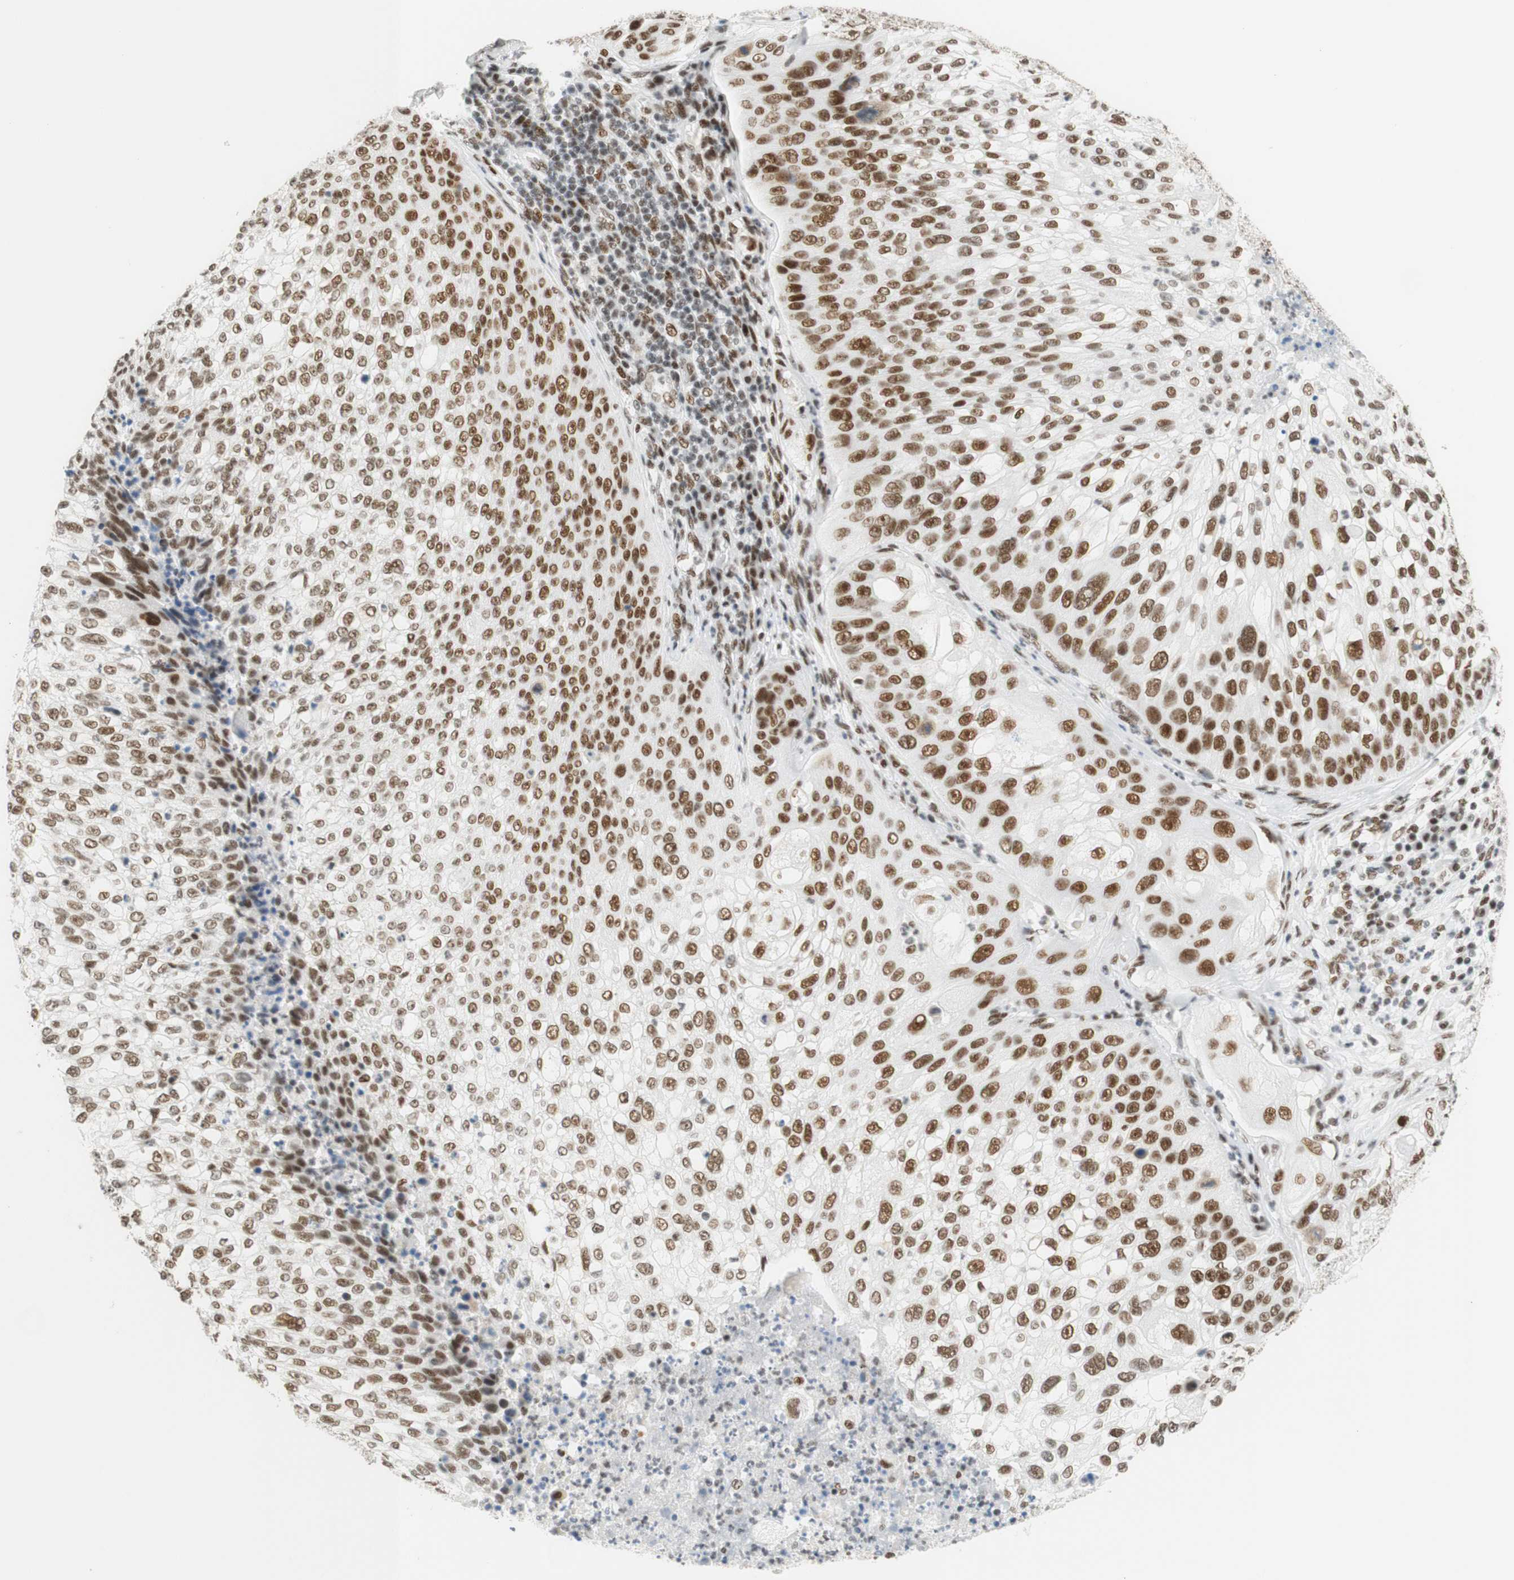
{"staining": {"intensity": "moderate", "quantity": "25%-75%", "location": "nuclear"}, "tissue": "lung cancer", "cell_type": "Tumor cells", "image_type": "cancer", "snomed": [{"axis": "morphology", "description": "Inflammation, NOS"}, {"axis": "morphology", "description": "Squamous cell carcinoma, NOS"}, {"axis": "topography", "description": "Lymph node"}, {"axis": "topography", "description": "Soft tissue"}, {"axis": "topography", "description": "Lung"}], "caption": "Protein analysis of squamous cell carcinoma (lung) tissue demonstrates moderate nuclear expression in about 25%-75% of tumor cells.", "gene": "RNF20", "patient": {"sex": "male", "age": 66}}